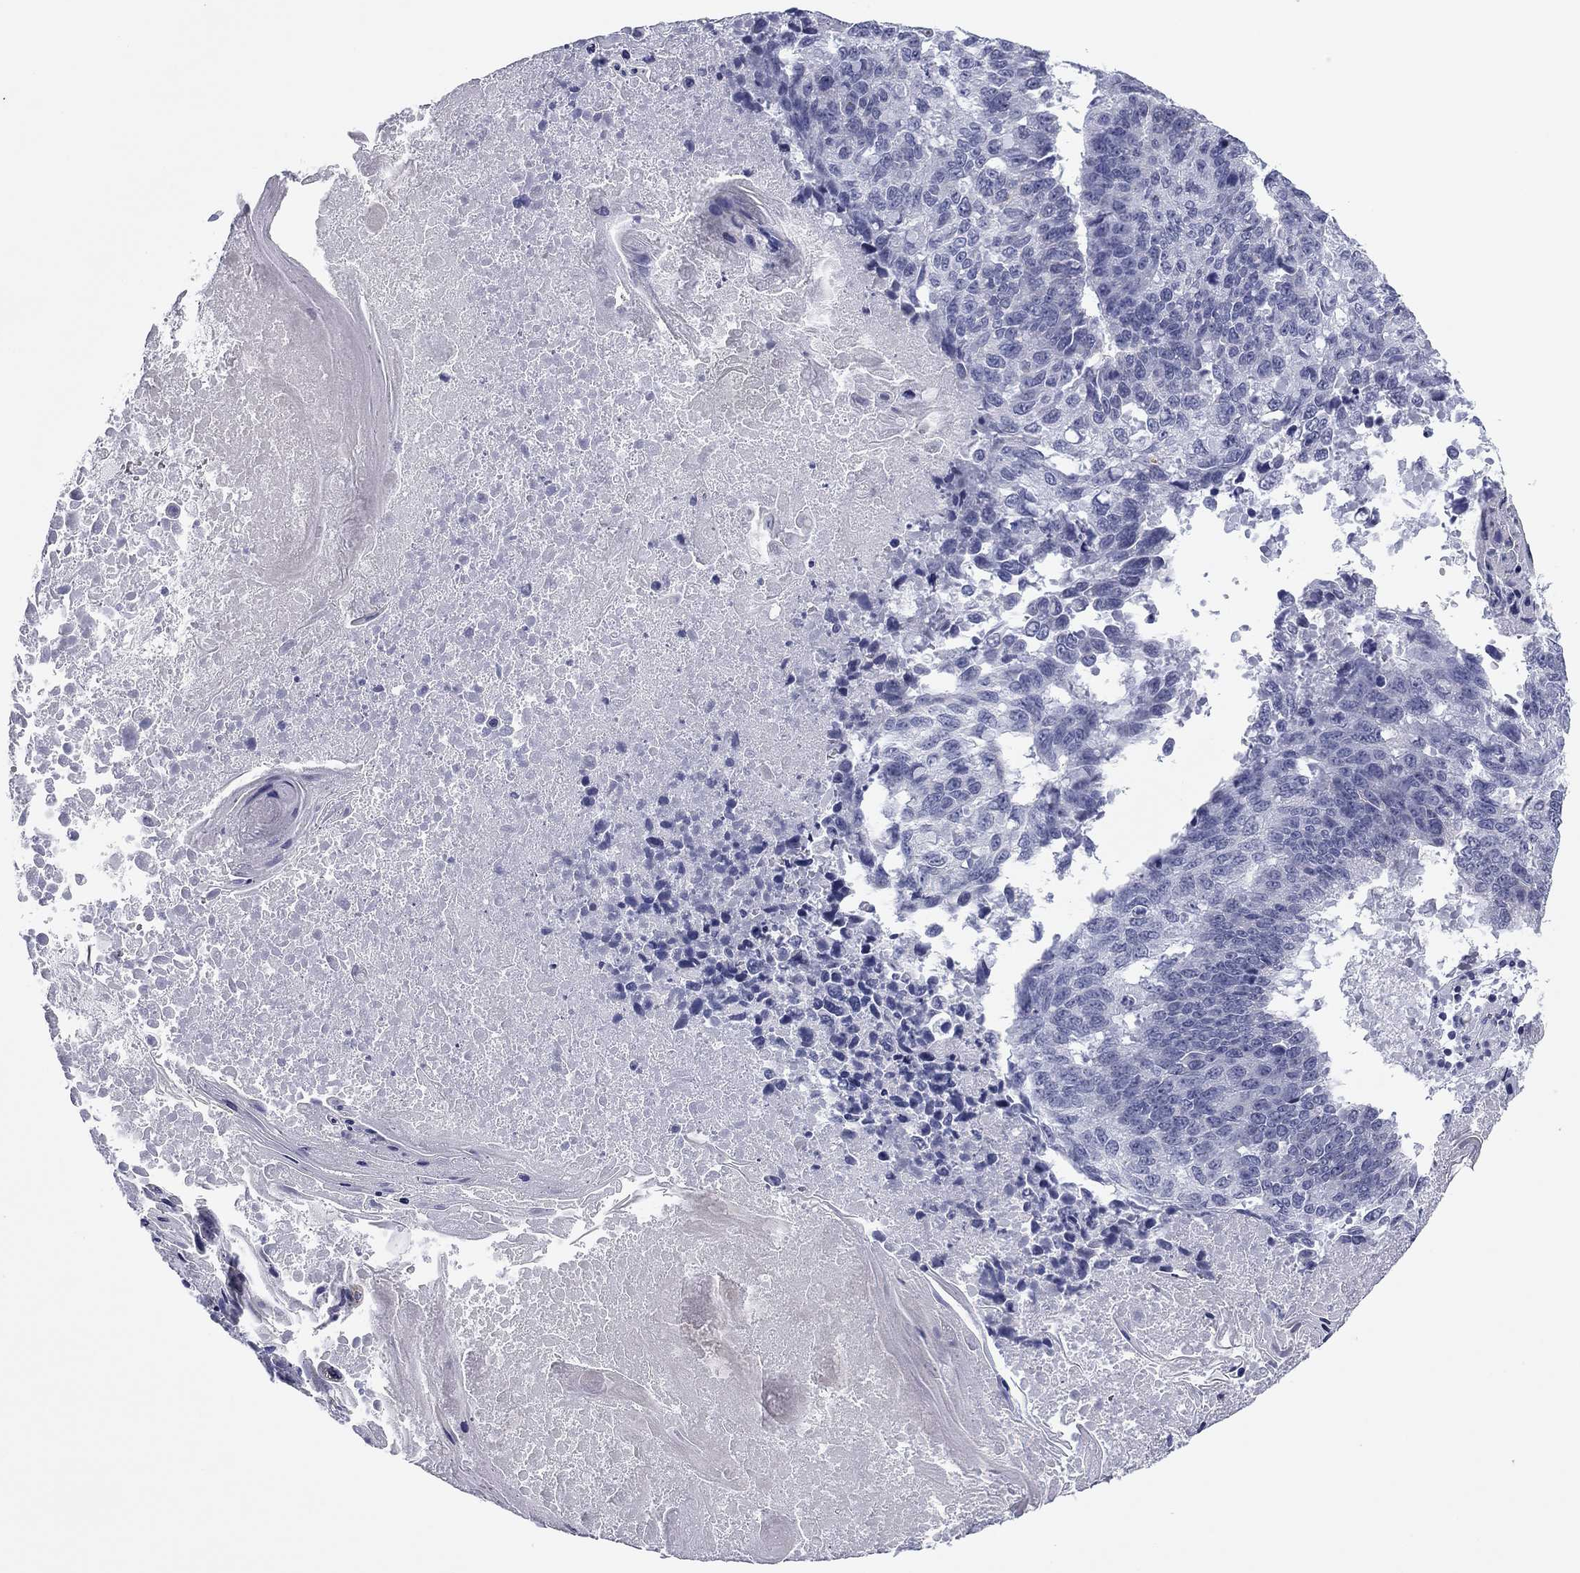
{"staining": {"intensity": "negative", "quantity": "none", "location": "none"}, "tissue": "lung cancer", "cell_type": "Tumor cells", "image_type": "cancer", "snomed": [{"axis": "morphology", "description": "Squamous cell carcinoma, NOS"}, {"axis": "topography", "description": "Lung"}], "caption": "DAB immunohistochemical staining of squamous cell carcinoma (lung) exhibits no significant positivity in tumor cells. The staining was performed using DAB to visualize the protein expression in brown, while the nuclei were stained in blue with hematoxylin (Magnification: 20x).", "gene": "PRPH", "patient": {"sex": "male", "age": 73}}